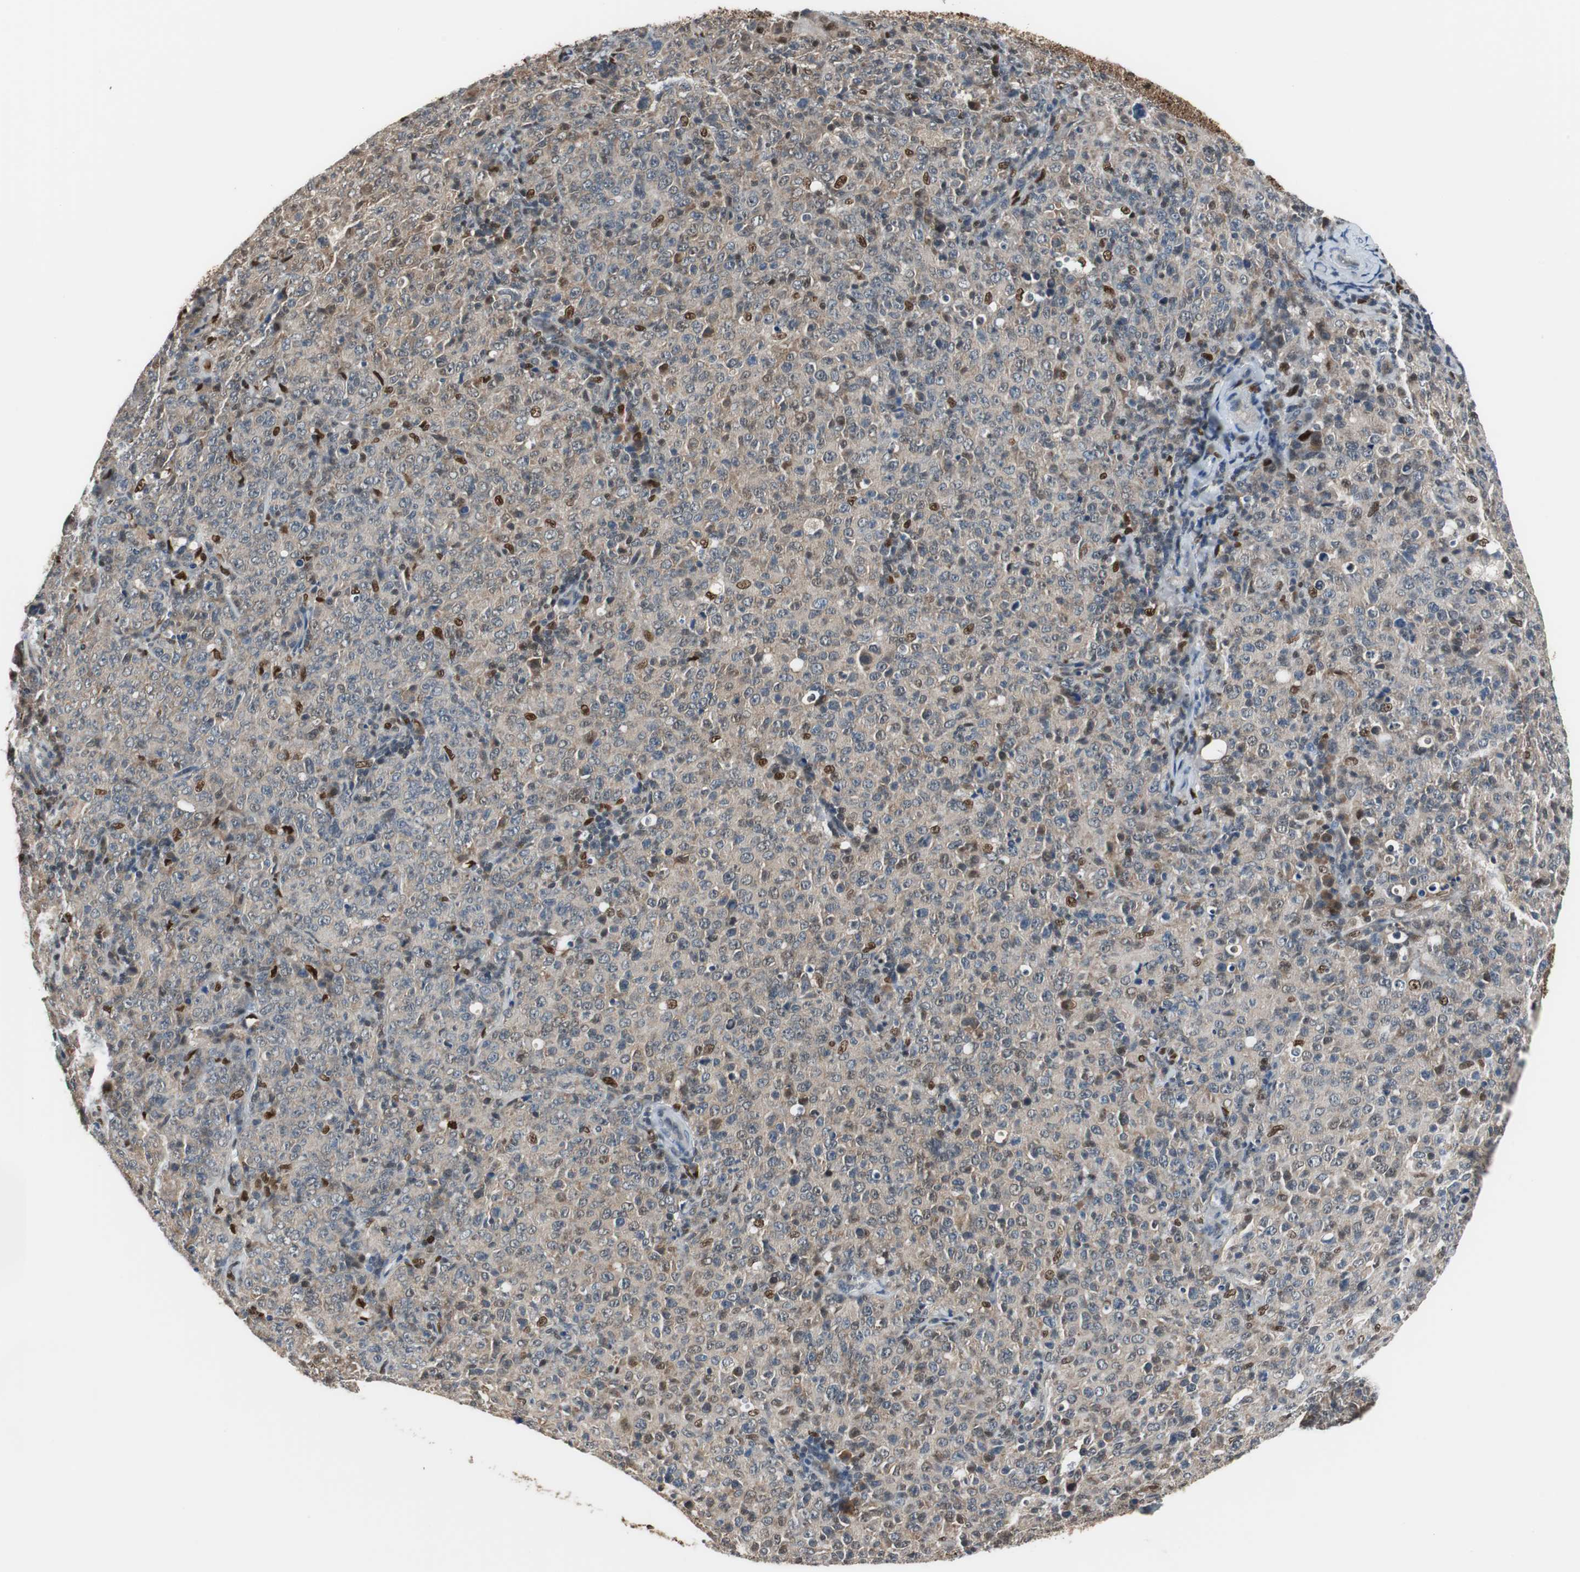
{"staining": {"intensity": "weak", "quantity": "25%-75%", "location": "nuclear"}, "tissue": "lymphoma", "cell_type": "Tumor cells", "image_type": "cancer", "snomed": [{"axis": "morphology", "description": "Malignant lymphoma, non-Hodgkin's type, High grade"}, {"axis": "topography", "description": "Tonsil"}], "caption": "The photomicrograph displays staining of malignant lymphoma, non-Hodgkin's type (high-grade), revealing weak nuclear protein expression (brown color) within tumor cells. Using DAB (brown) and hematoxylin (blue) stains, captured at high magnification using brightfield microscopy.", "gene": "MAFB", "patient": {"sex": "female", "age": 36}}